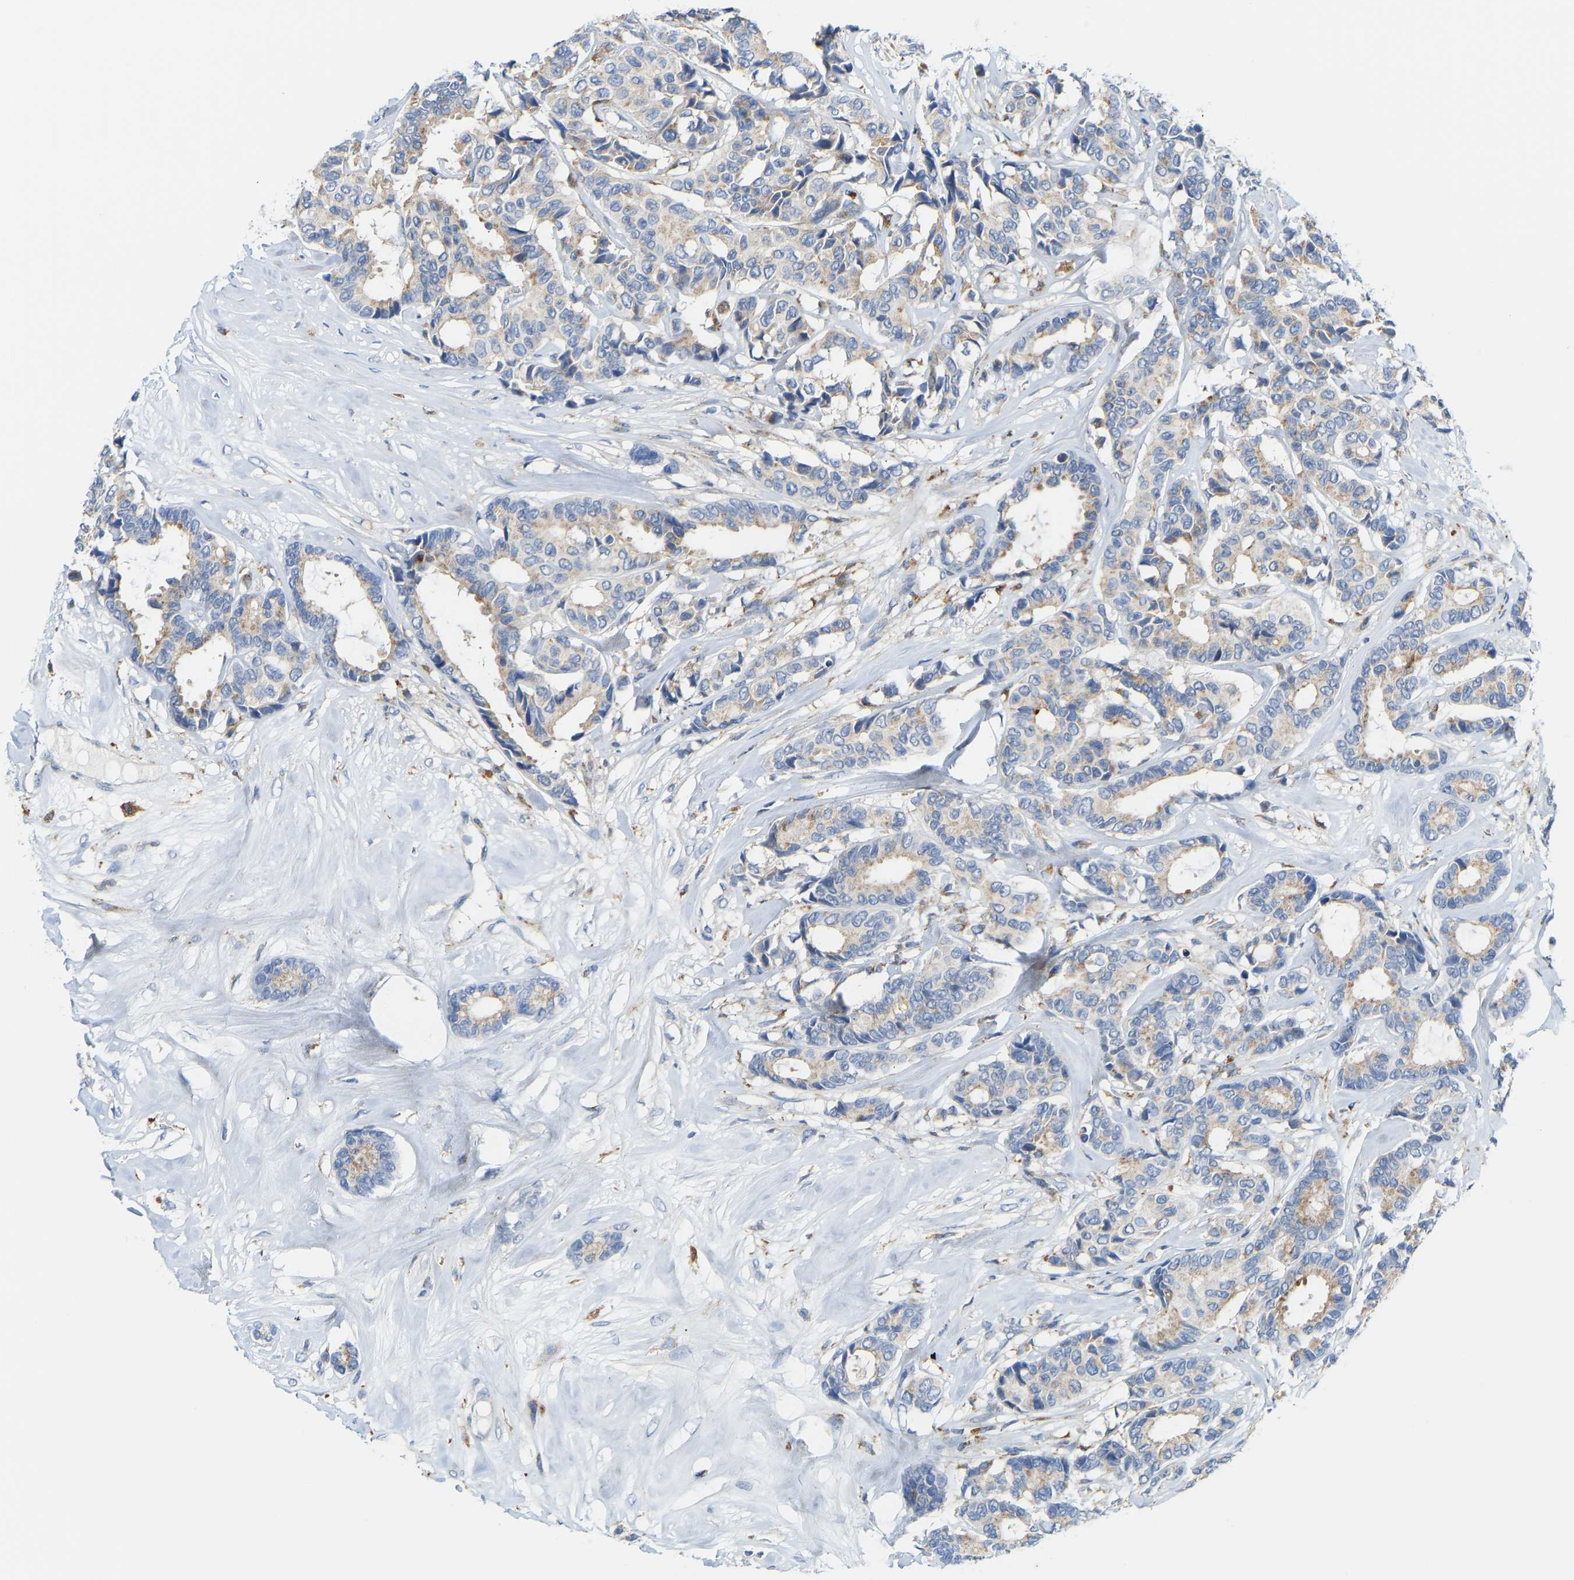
{"staining": {"intensity": "weak", "quantity": "25%-75%", "location": "cytoplasmic/membranous"}, "tissue": "breast cancer", "cell_type": "Tumor cells", "image_type": "cancer", "snomed": [{"axis": "morphology", "description": "Duct carcinoma"}, {"axis": "topography", "description": "Breast"}], "caption": "Immunohistochemistry (IHC) photomicrograph of breast cancer (infiltrating ductal carcinoma) stained for a protein (brown), which demonstrates low levels of weak cytoplasmic/membranous positivity in approximately 25%-75% of tumor cells.", "gene": "ATP6V1E1", "patient": {"sex": "female", "age": 87}}